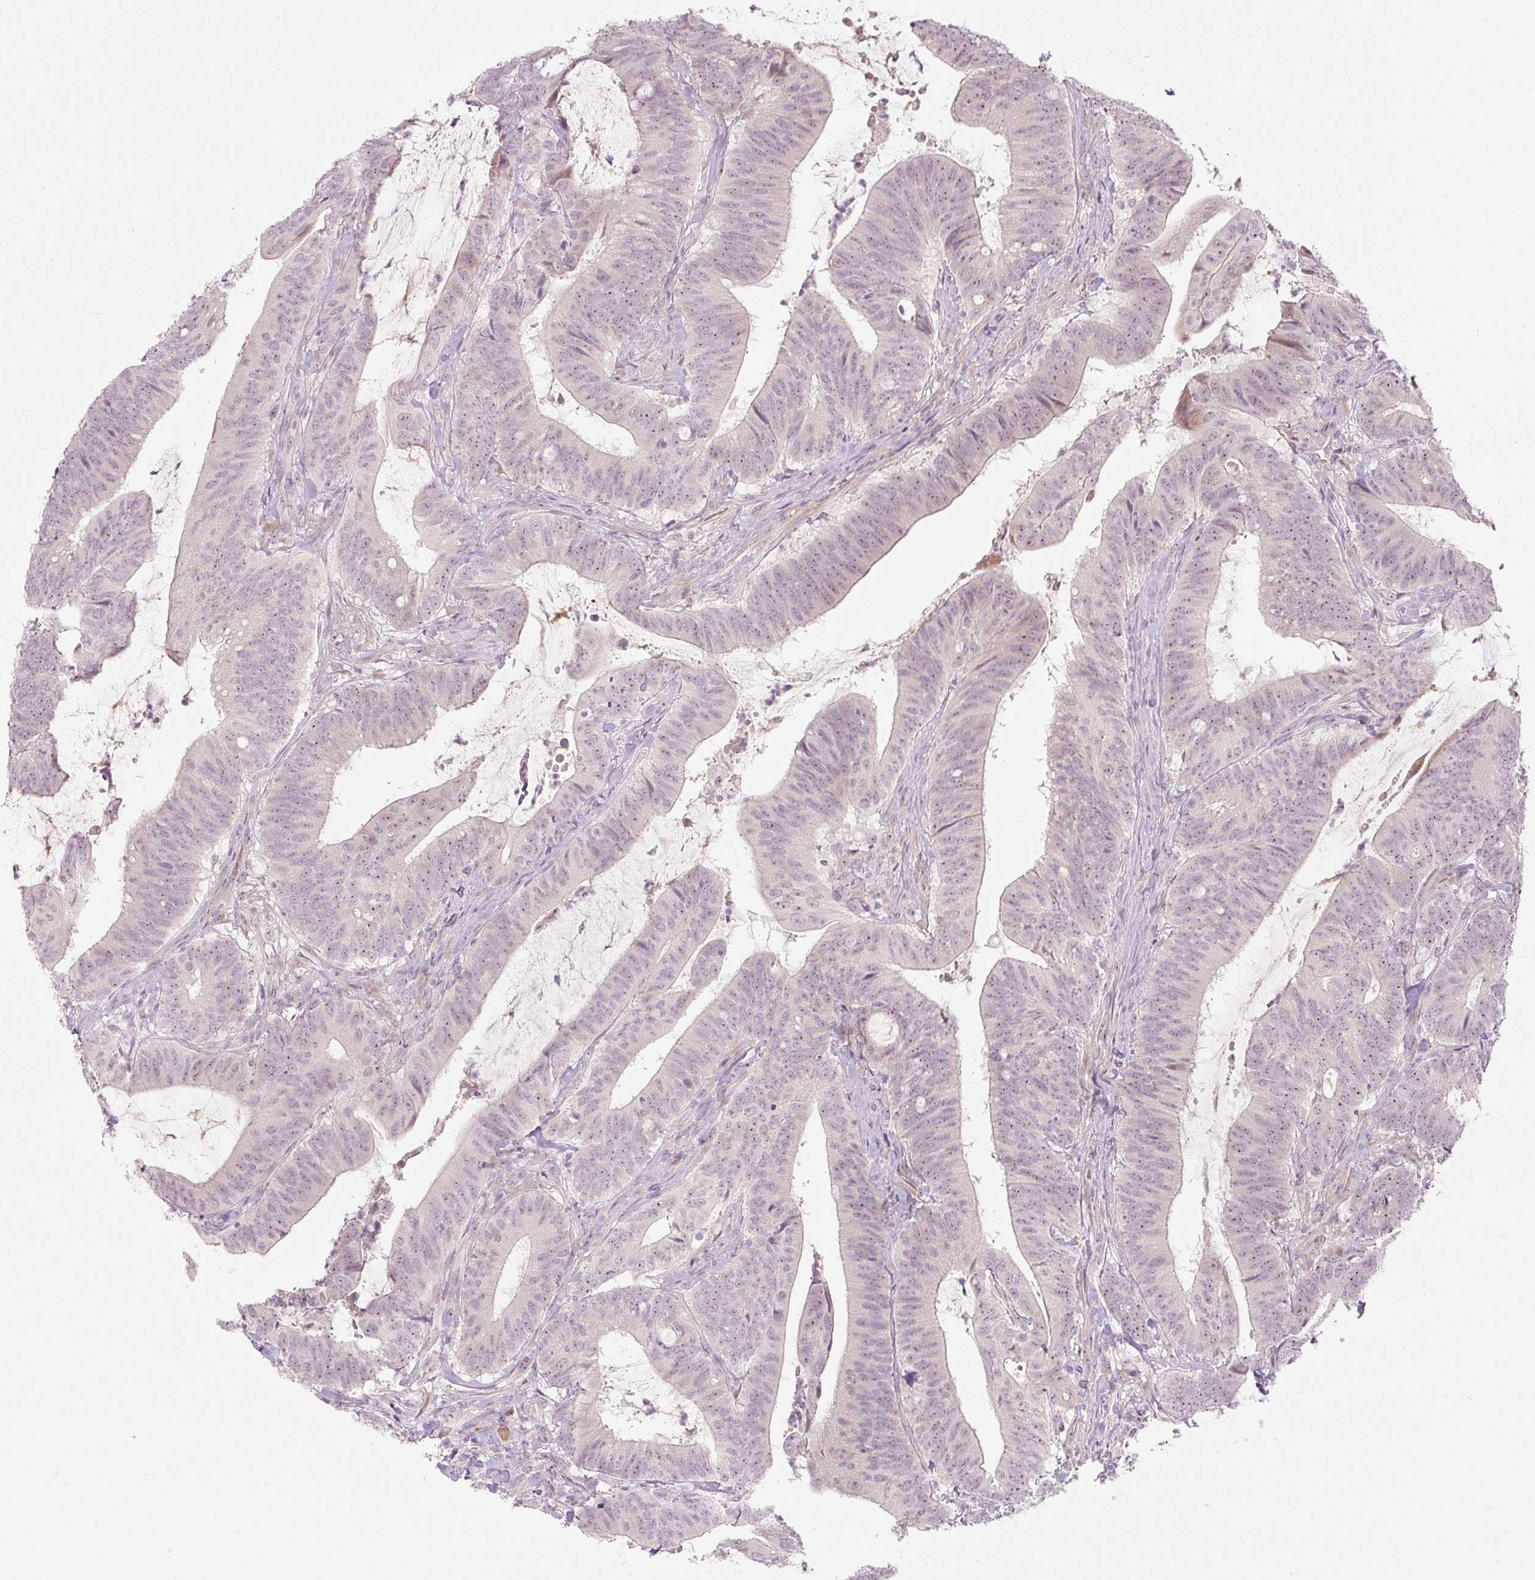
{"staining": {"intensity": "weak", "quantity": "25%-75%", "location": "nuclear"}, "tissue": "colorectal cancer", "cell_type": "Tumor cells", "image_type": "cancer", "snomed": [{"axis": "morphology", "description": "Adenocarcinoma, NOS"}, {"axis": "topography", "description": "Colon"}], "caption": "Colorectal cancer stained with IHC reveals weak nuclear staining in about 25%-75% of tumor cells.", "gene": "AAR2", "patient": {"sex": "female", "age": 43}}